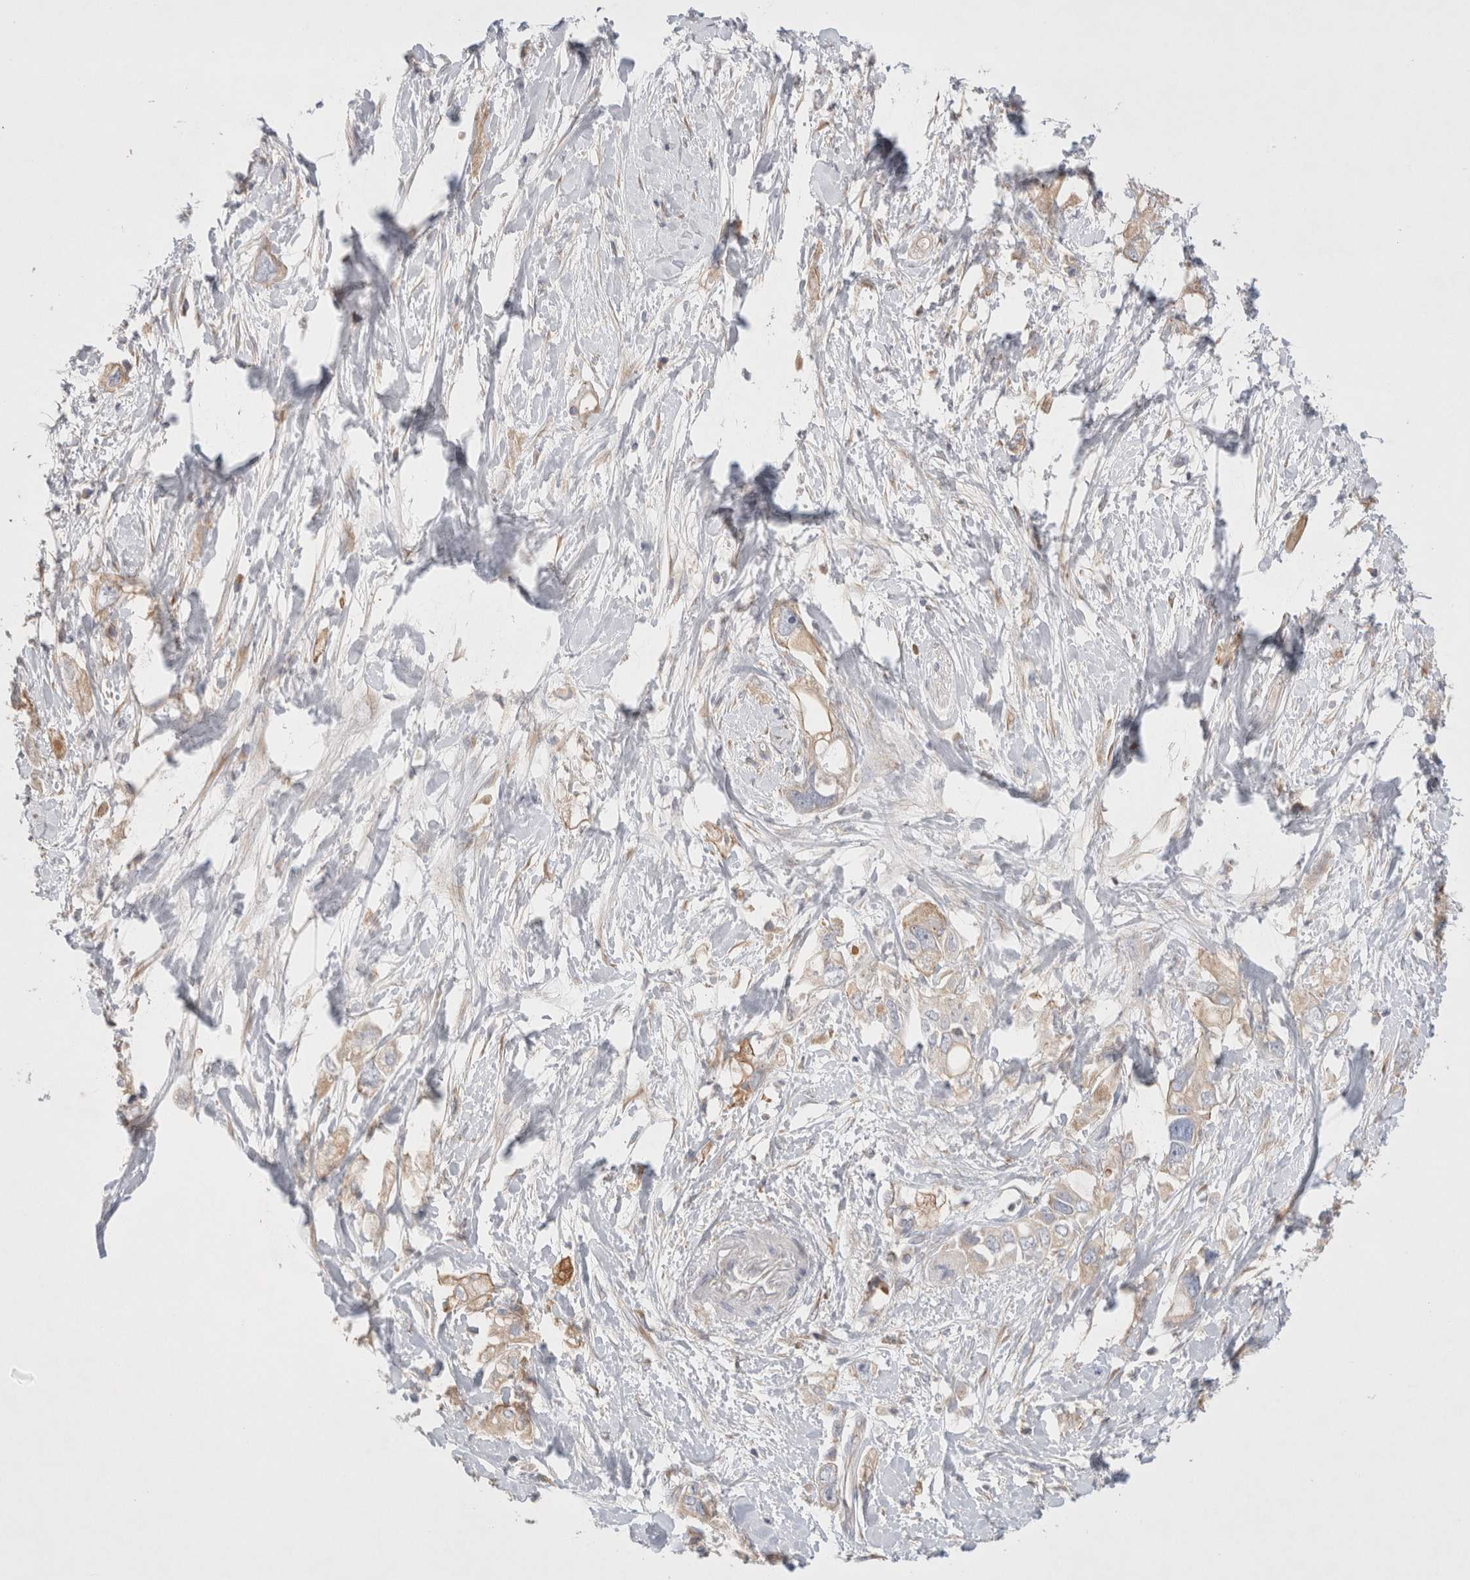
{"staining": {"intensity": "weak", "quantity": ">75%", "location": "cytoplasmic/membranous"}, "tissue": "pancreatic cancer", "cell_type": "Tumor cells", "image_type": "cancer", "snomed": [{"axis": "morphology", "description": "Adenocarcinoma, NOS"}, {"axis": "topography", "description": "Pancreas"}], "caption": "Adenocarcinoma (pancreatic) stained with a protein marker demonstrates weak staining in tumor cells.", "gene": "TBC1D16", "patient": {"sex": "female", "age": 56}}